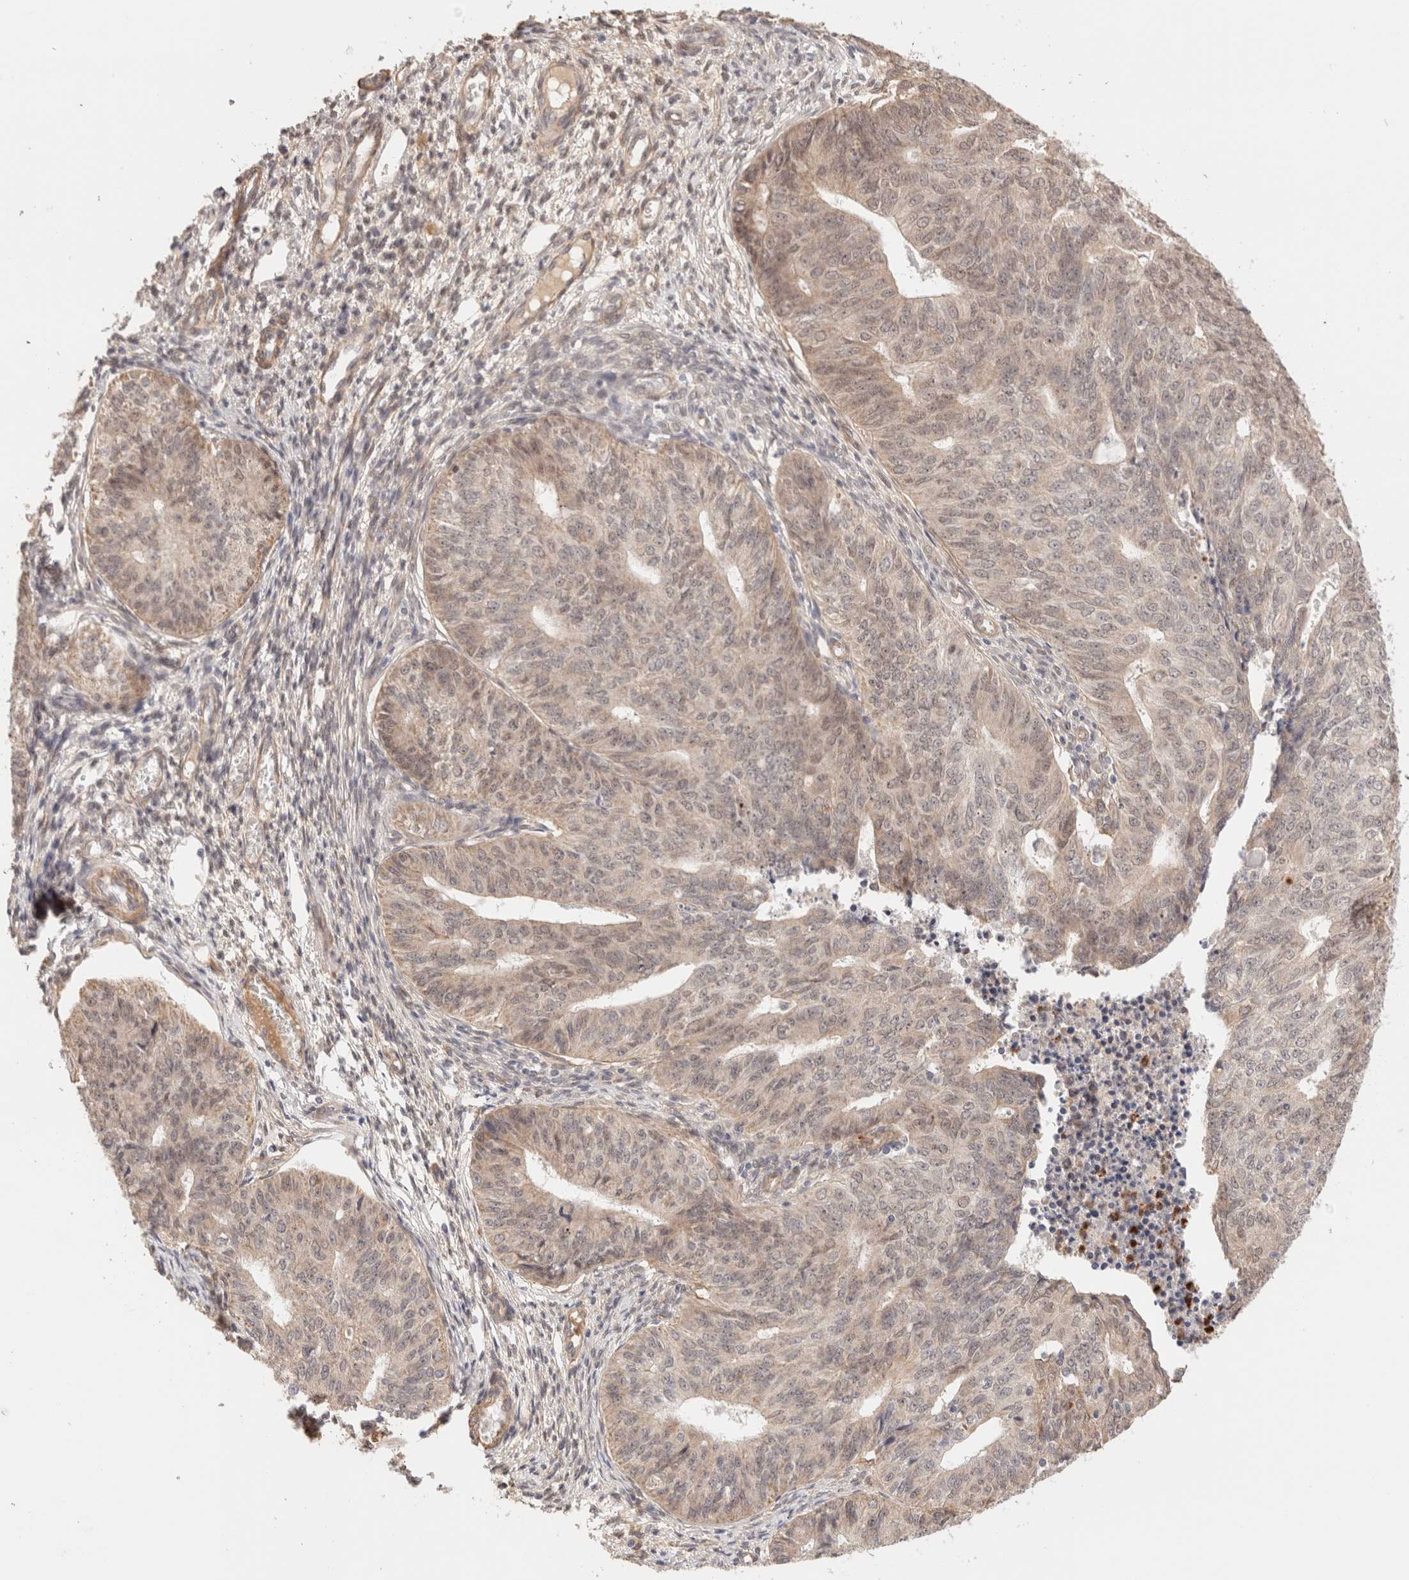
{"staining": {"intensity": "weak", "quantity": ">75%", "location": "cytoplasmic/membranous,nuclear"}, "tissue": "endometrial cancer", "cell_type": "Tumor cells", "image_type": "cancer", "snomed": [{"axis": "morphology", "description": "Adenocarcinoma, NOS"}, {"axis": "topography", "description": "Endometrium"}], "caption": "Tumor cells exhibit low levels of weak cytoplasmic/membranous and nuclear staining in approximately >75% of cells in endometrial adenocarcinoma.", "gene": "BRPF3", "patient": {"sex": "female", "age": 32}}